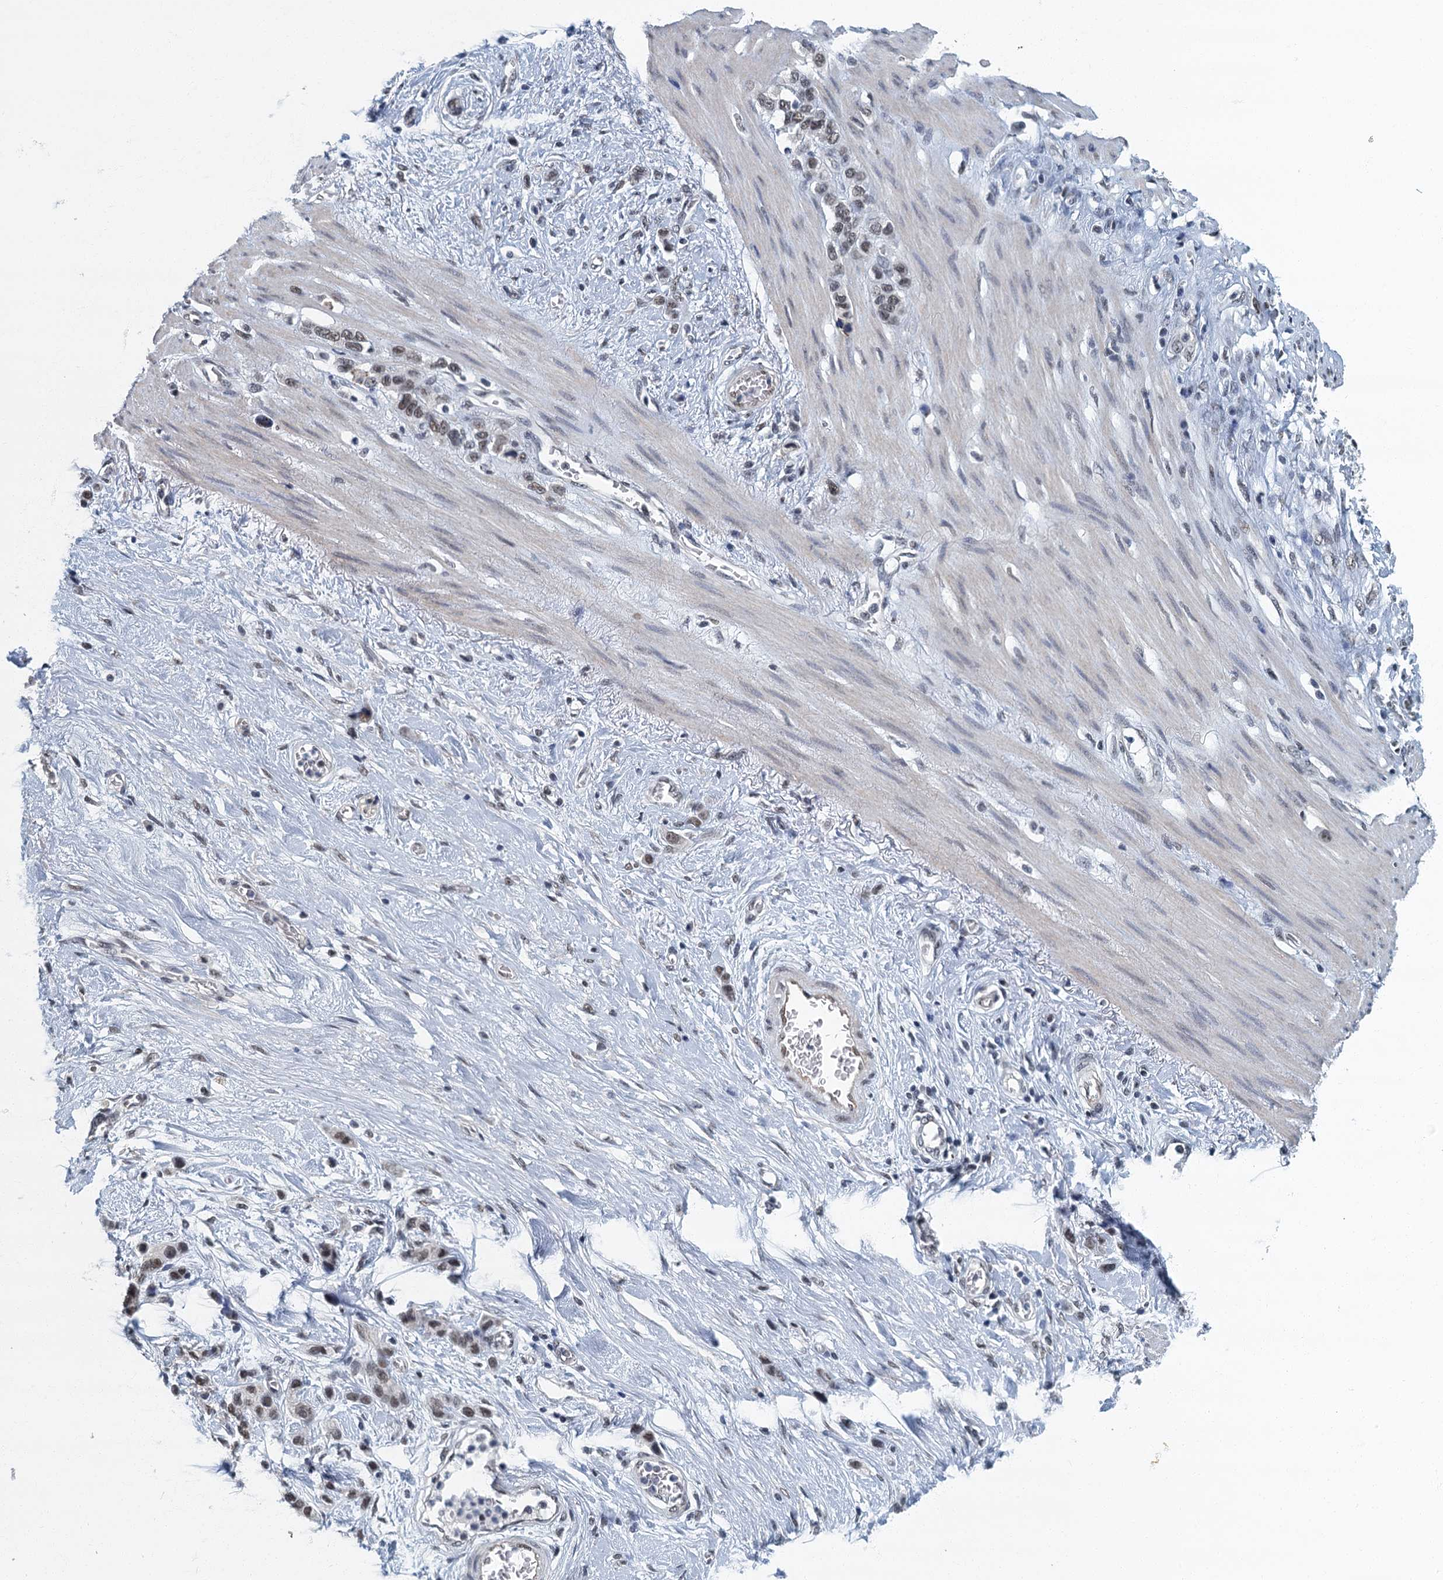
{"staining": {"intensity": "moderate", "quantity": ">75%", "location": "nuclear"}, "tissue": "stomach cancer", "cell_type": "Tumor cells", "image_type": "cancer", "snomed": [{"axis": "morphology", "description": "Adenocarcinoma, NOS"}, {"axis": "morphology", "description": "Adenocarcinoma, High grade"}, {"axis": "topography", "description": "Stomach, upper"}, {"axis": "topography", "description": "Stomach, lower"}], "caption": "High-grade adenocarcinoma (stomach) stained with DAB immunohistochemistry demonstrates medium levels of moderate nuclear expression in about >75% of tumor cells. (Stains: DAB (3,3'-diaminobenzidine) in brown, nuclei in blue, Microscopy: brightfield microscopy at high magnification).", "gene": "GADL1", "patient": {"sex": "female", "age": 65}}